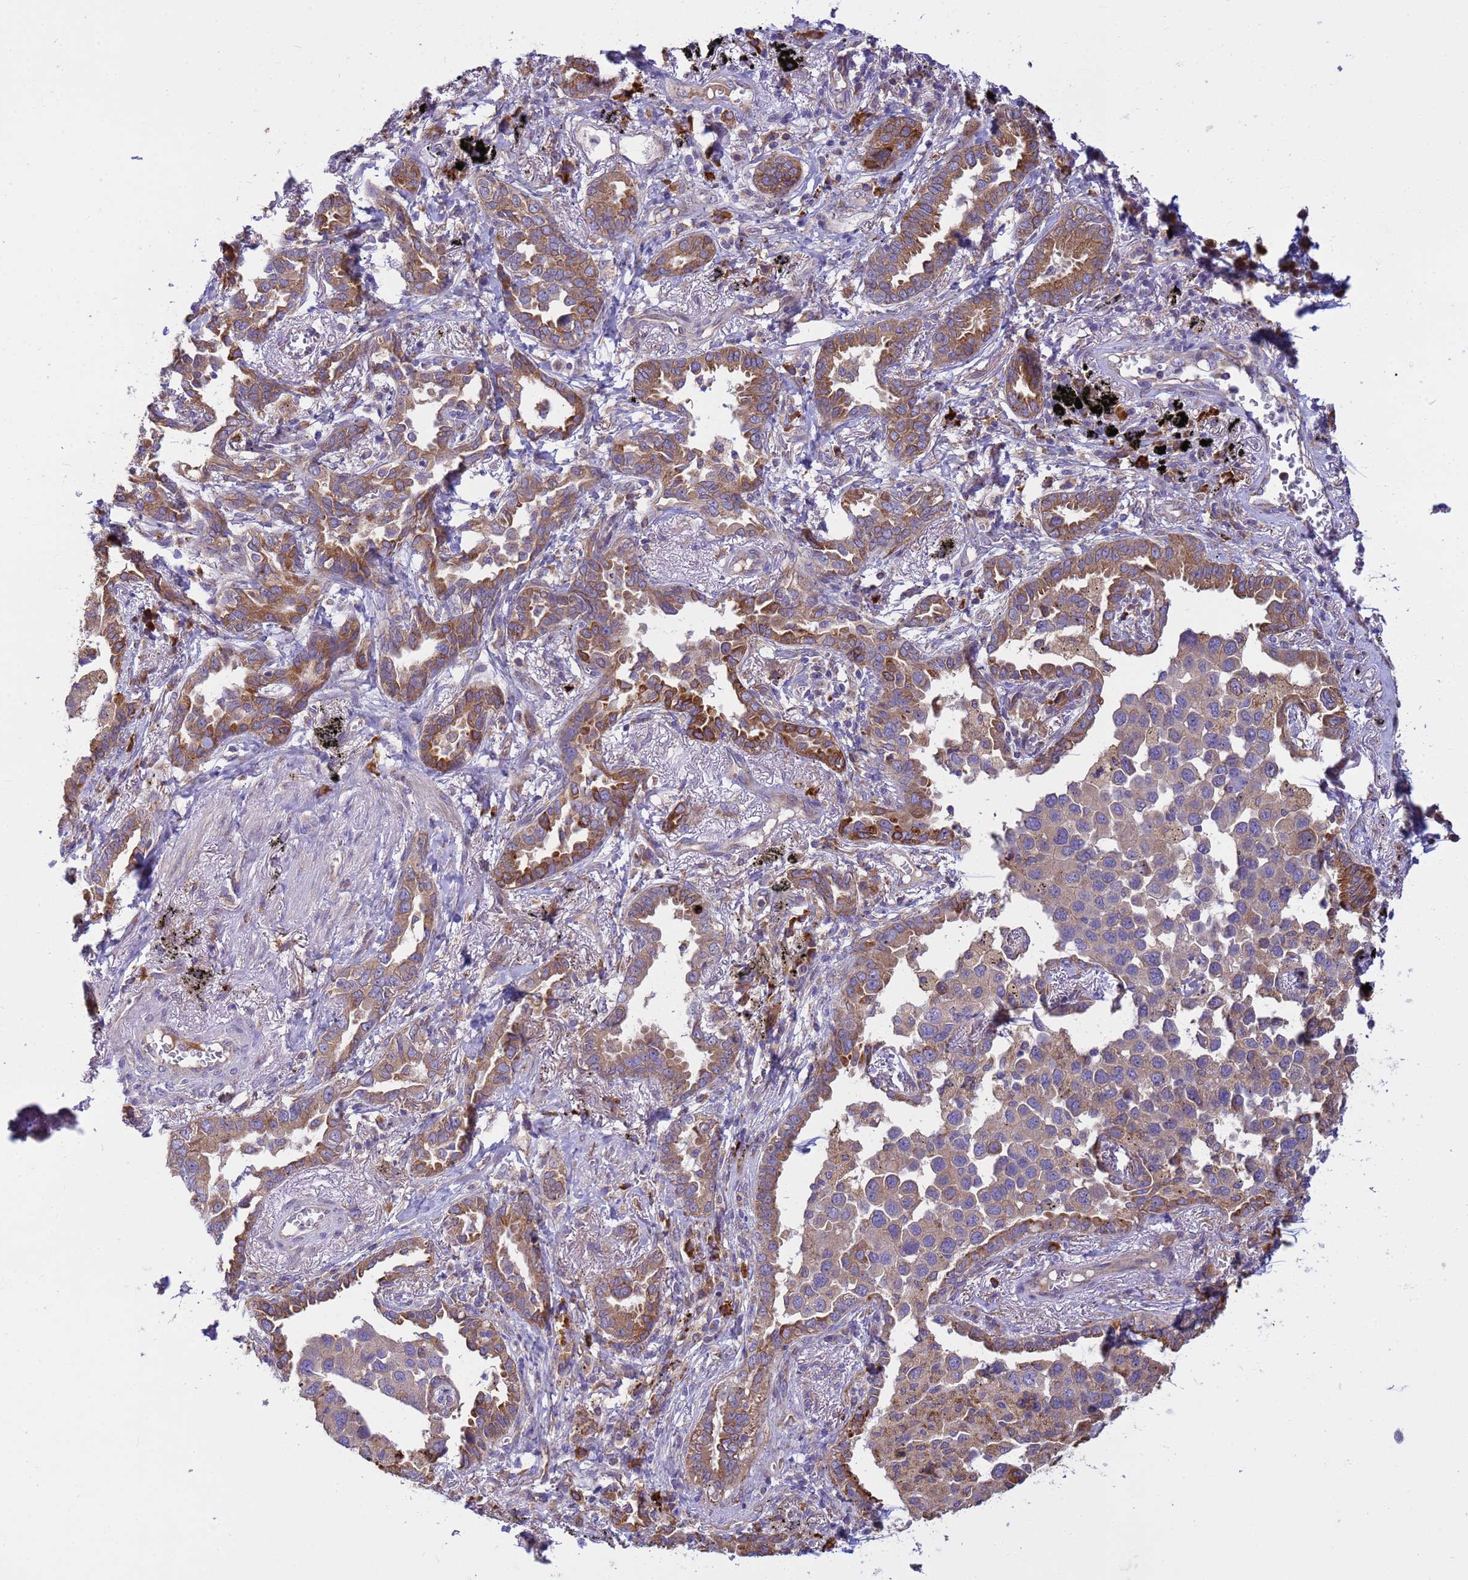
{"staining": {"intensity": "moderate", "quantity": ">75%", "location": "cytoplasmic/membranous"}, "tissue": "lung cancer", "cell_type": "Tumor cells", "image_type": "cancer", "snomed": [{"axis": "morphology", "description": "Adenocarcinoma, NOS"}, {"axis": "topography", "description": "Lung"}], "caption": "A brown stain shows moderate cytoplasmic/membranous staining of a protein in adenocarcinoma (lung) tumor cells. The protein of interest is shown in brown color, while the nuclei are stained blue.", "gene": "THAP5", "patient": {"sex": "male", "age": 67}}